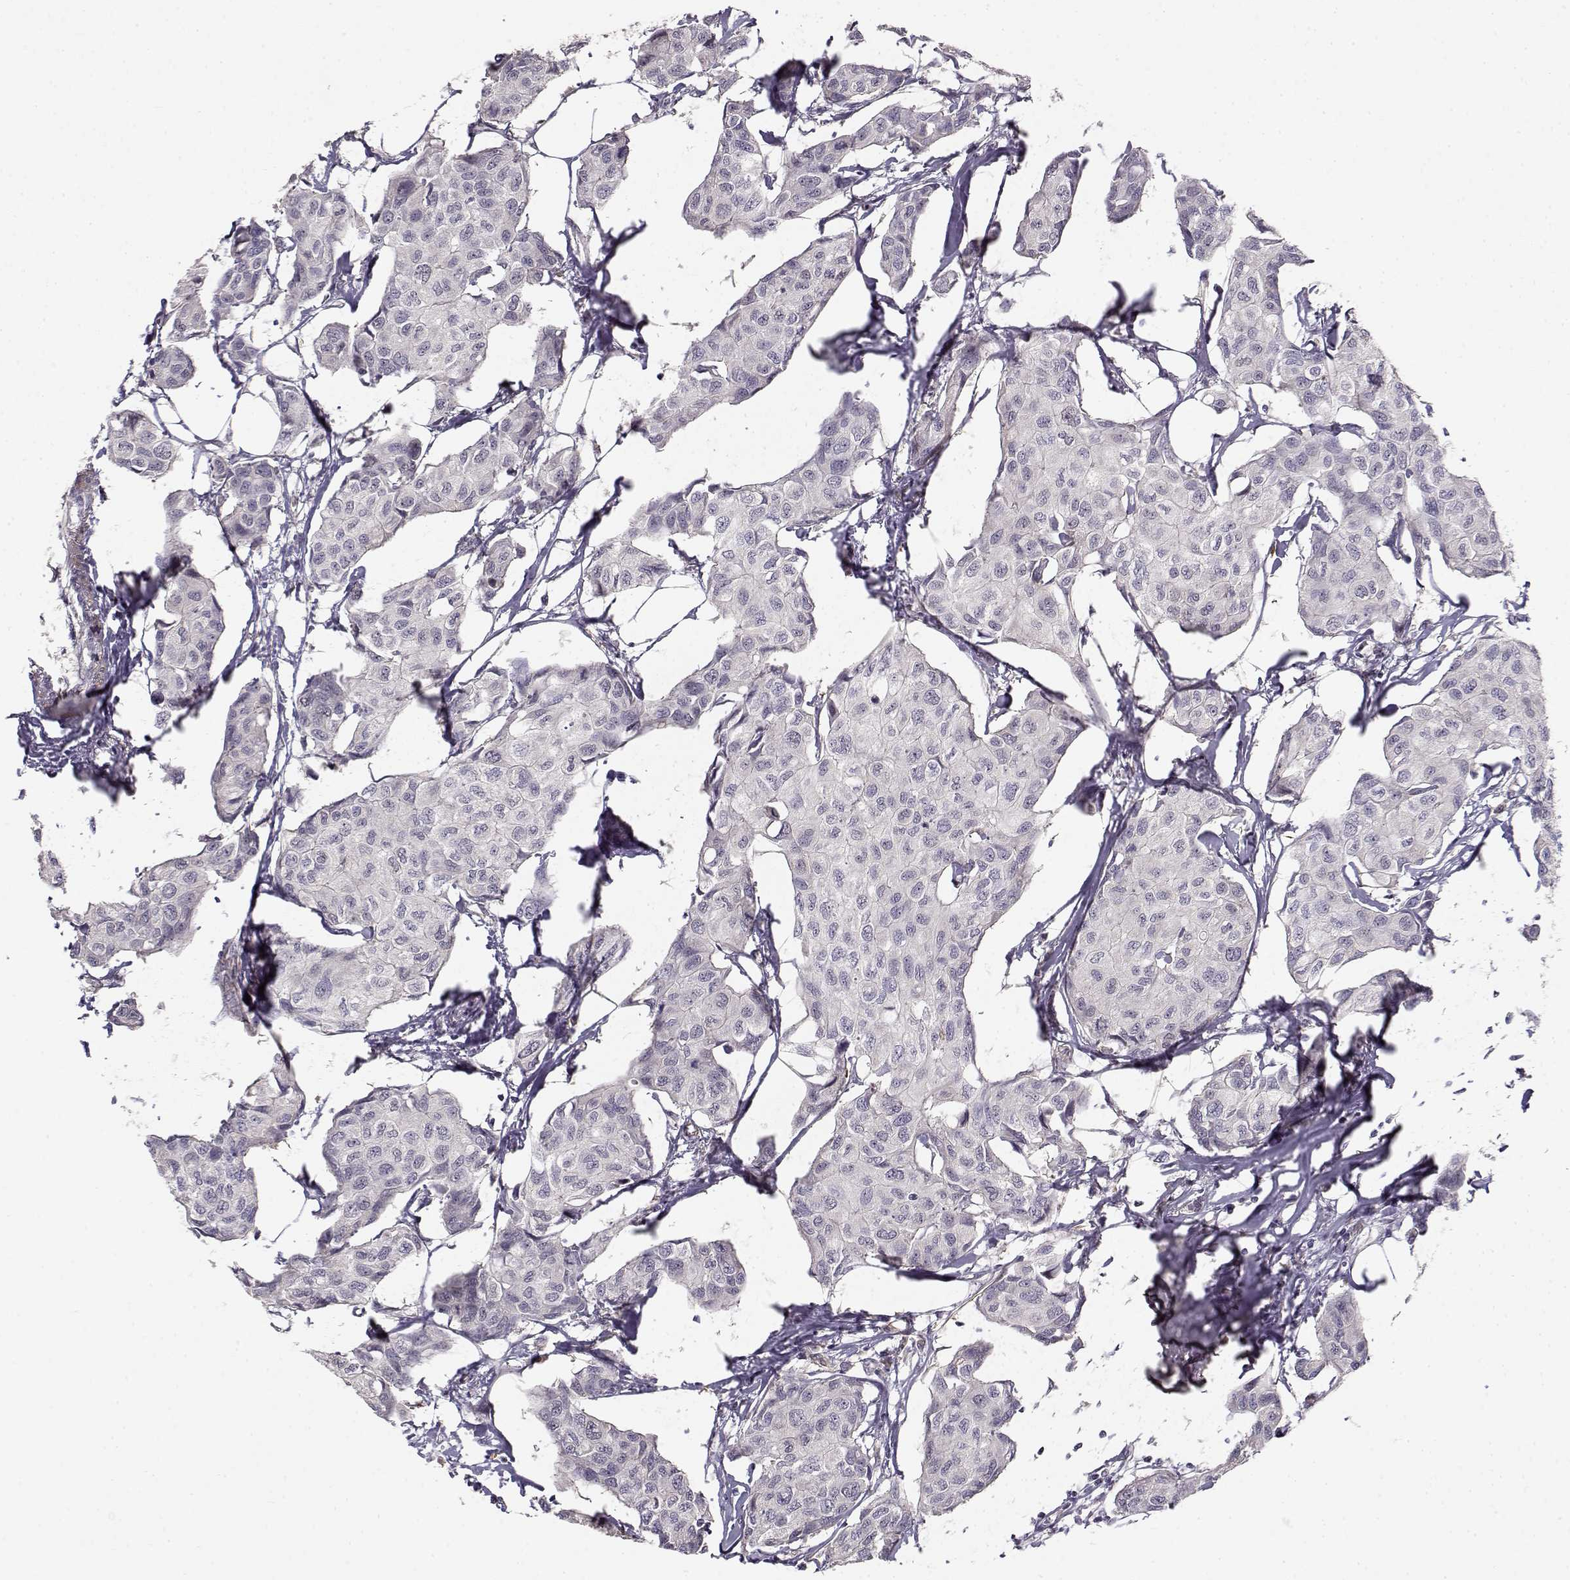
{"staining": {"intensity": "negative", "quantity": "none", "location": "none"}, "tissue": "breast cancer", "cell_type": "Tumor cells", "image_type": "cancer", "snomed": [{"axis": "morphology", "description": "Duct carcinoma"}, {"axis": "topography", "description": "Breast"}], "caption": "This is a photomicrograph of immunohistochemistry staining of breast cancer, which shows no positivity in tumor cells.", "gene": "RGS9BP", "patient": {"sex": "female", "age": 80}}